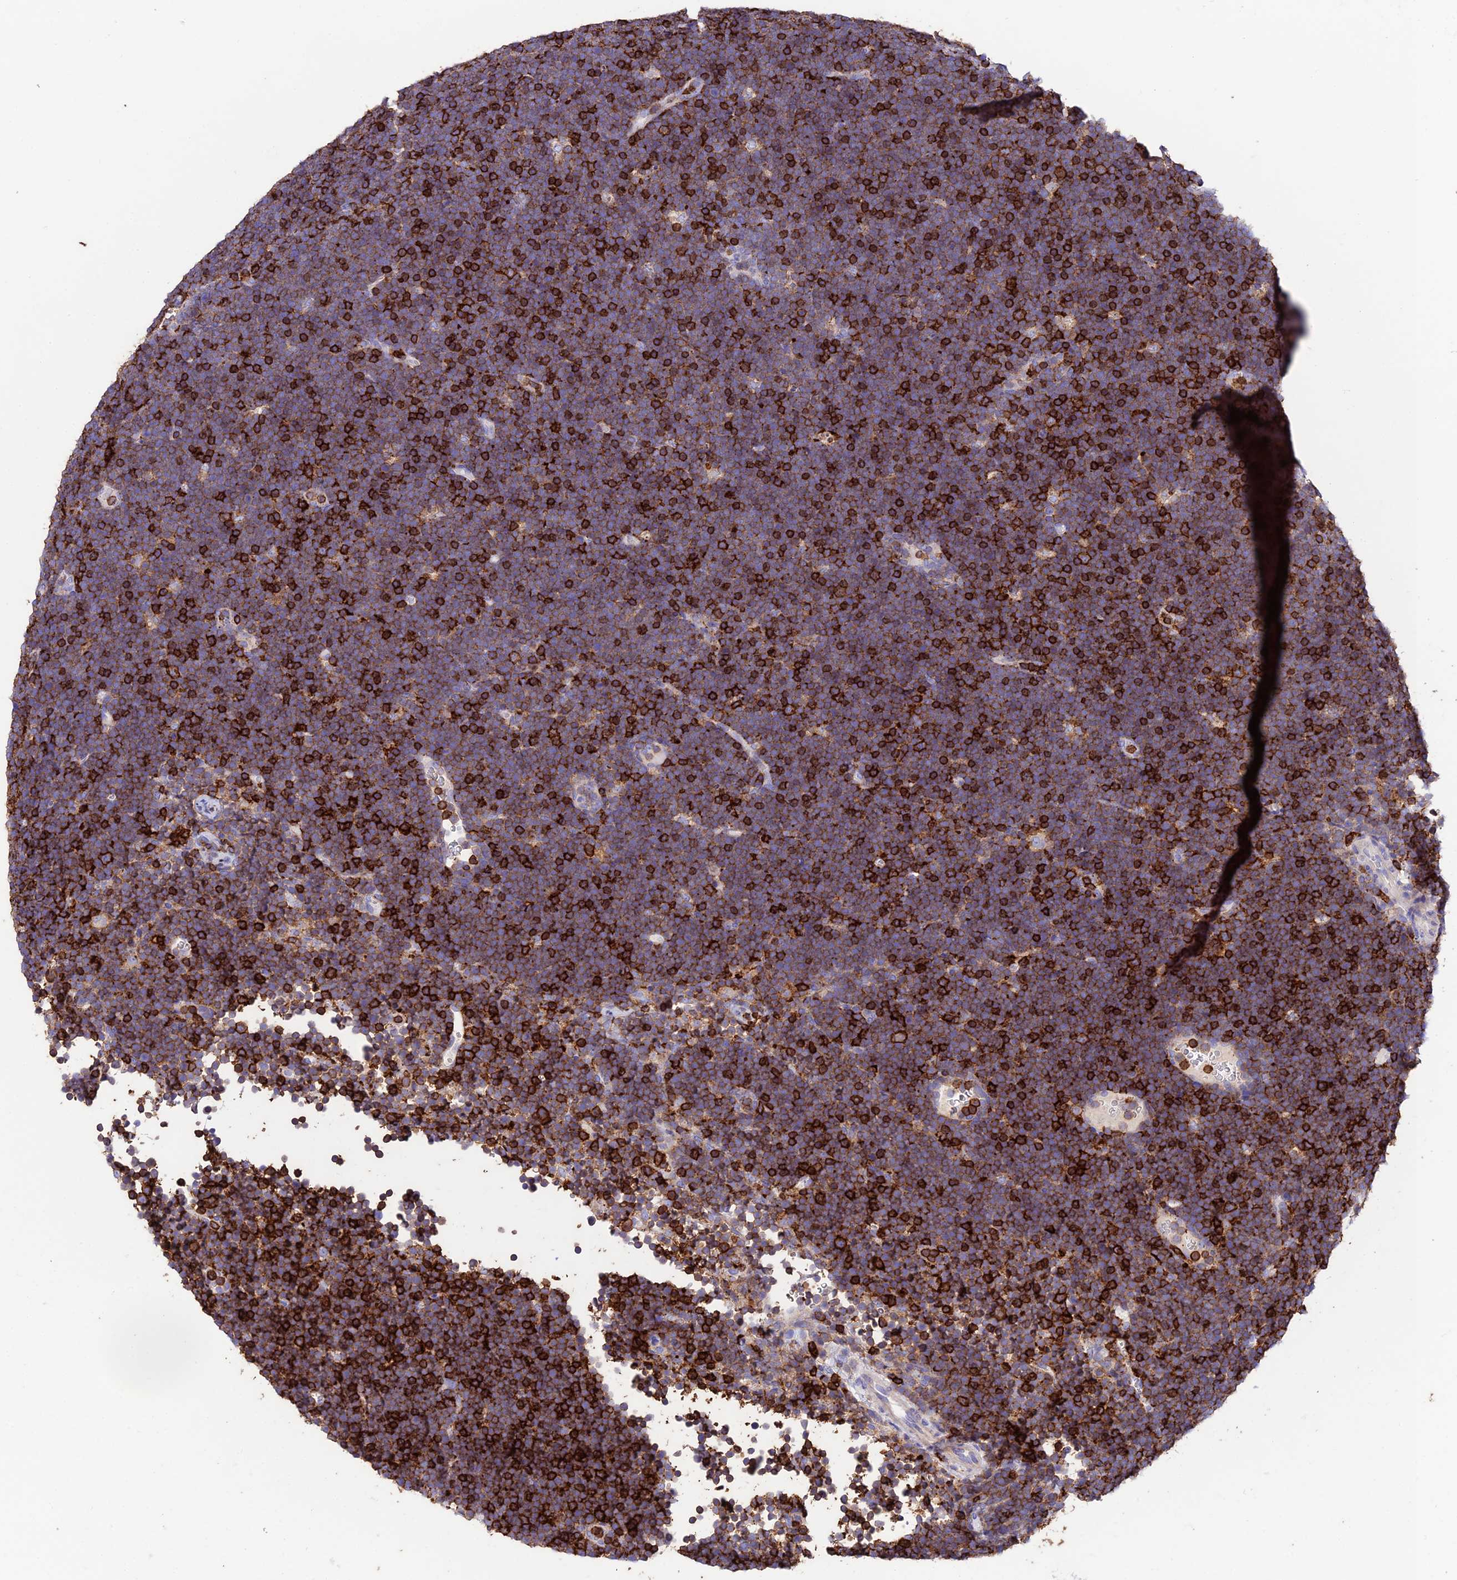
{"staining": {"intensity": "moderate", "quantity": ">75%", "location": "cytoplasmic/membranous"}, "tissue": "lymphoma", "cell_type": "Tumor cells", "image_type": "cancer", "snomed": [{"axis": "morphology", "description": "Malignant lymphoma, non-Hodgkin's type, High grade"}, {"axis": "topography", "description": "Lymph node"}], "caption": "A micrograph showing moderate cytoplasmic/membranous staining in about >75% of tumor cells in malignant lymphoma, non-Hodgkin's type (high-grade), as visualized by brown immunohistochemical staining.", "gene": "PTPRCAP", "patient": {"sex": "male", "age": 13}}